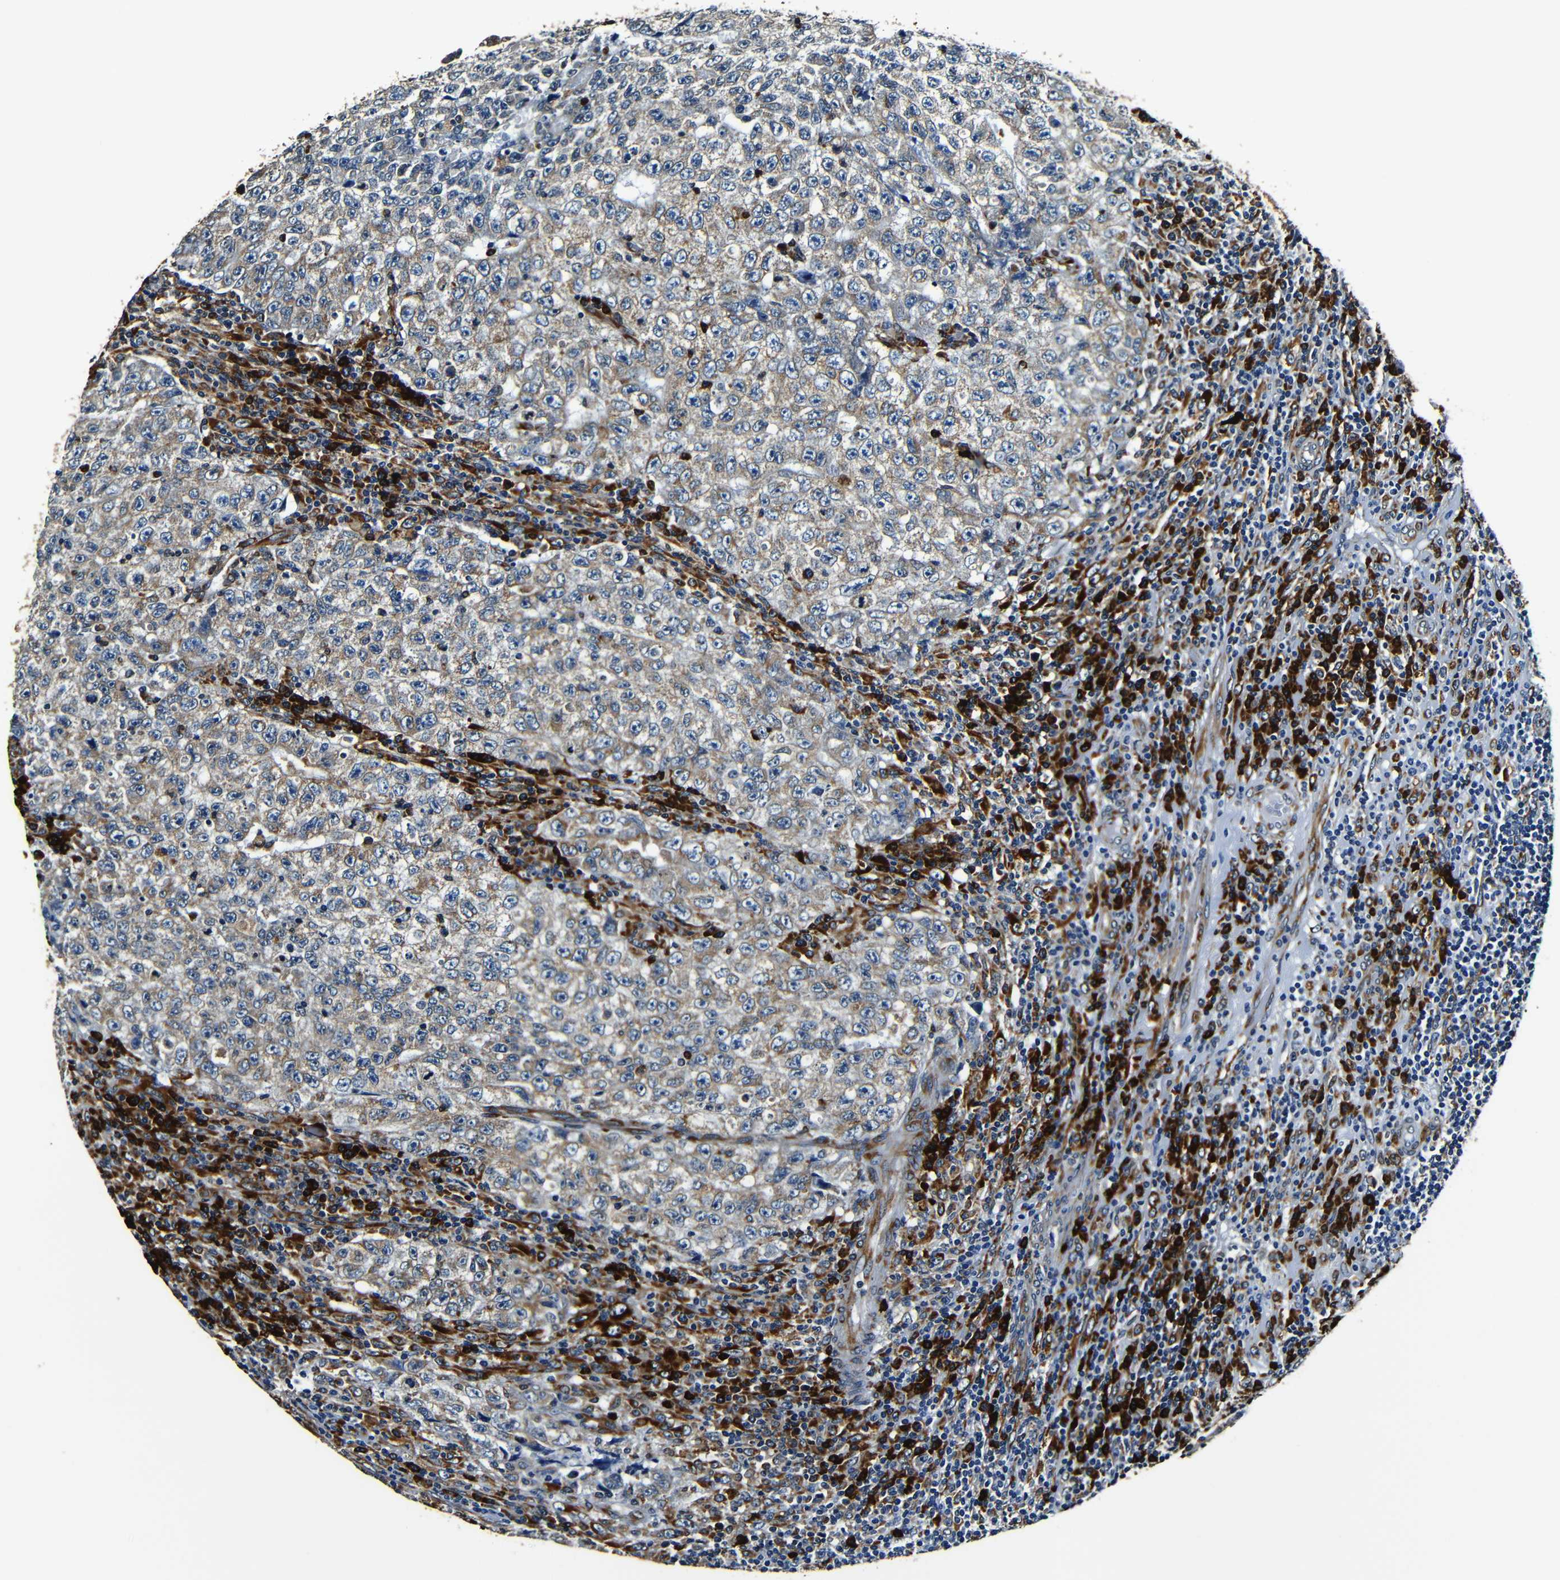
{"staining": {"intensity": "weak", "quantity": ">75%", "location": "cytoplasmic/membranous"}, "tissue": "testis cancer", "cell_type": "Tumor cells", "image_type": "cancer", "snomed": [{"axis": "morphology", "description": "Necrosis, NOS"}, {"axis": "morphology", "description": "Carcinoma, Embryonal, NOS"}, {"axis": "topography", "description": "Testis"}], "caption": "Human testis cancer stained for a protein (brown) exhibits weak cytoplasmic/membranous positive staining in about >75% of tumor cells.", "gene": "RRBP1", "patient": {"sex": "male", "age": 19}}